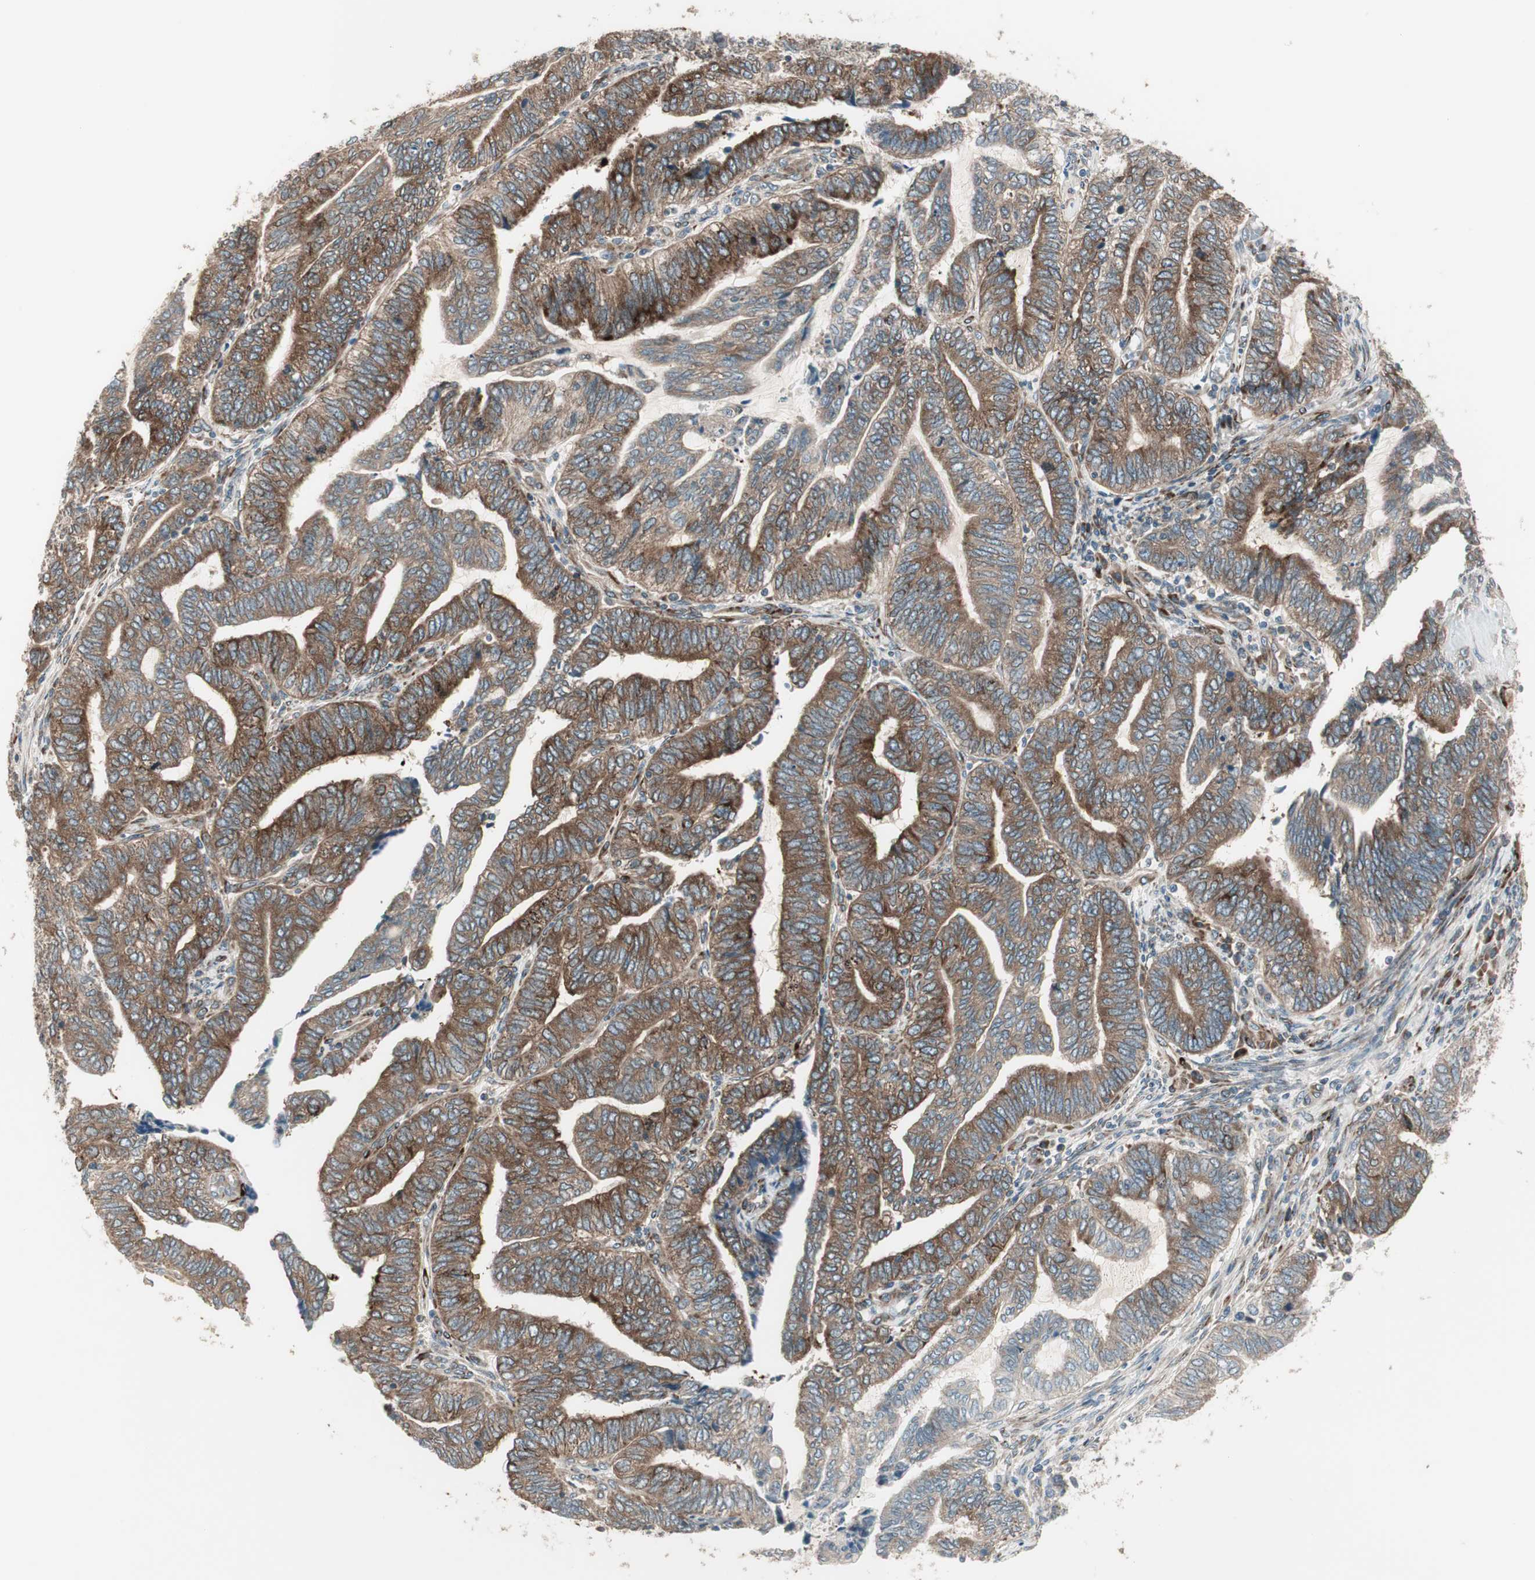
{"staining": {"intensity": "strong", "quantity": ">75%", "location": "cytoplasmic/membranous"}, "tissue": "endometrial cancer", "cell_type": "Tumor cells", "image_type": "cancer", "snomed": [{"axis": "morphology", "description": "Adenocarcinoma, NOS"}, {"axis": "topography", "description": "Uterus"}, {"axis": "topography", "description": "Endometrium"}], "caption": "Protein staining displays strong cytoplasmic/membranous expression in about >75% of tumor cells in endometrial adenocarcinoma. Using DAB (brown) and hematoxylin (blue) stains, captured at high magnification using brightfield microscopy.", "gene": "PPP2R5E", "patient": {"sex": "female", "age": 70}}